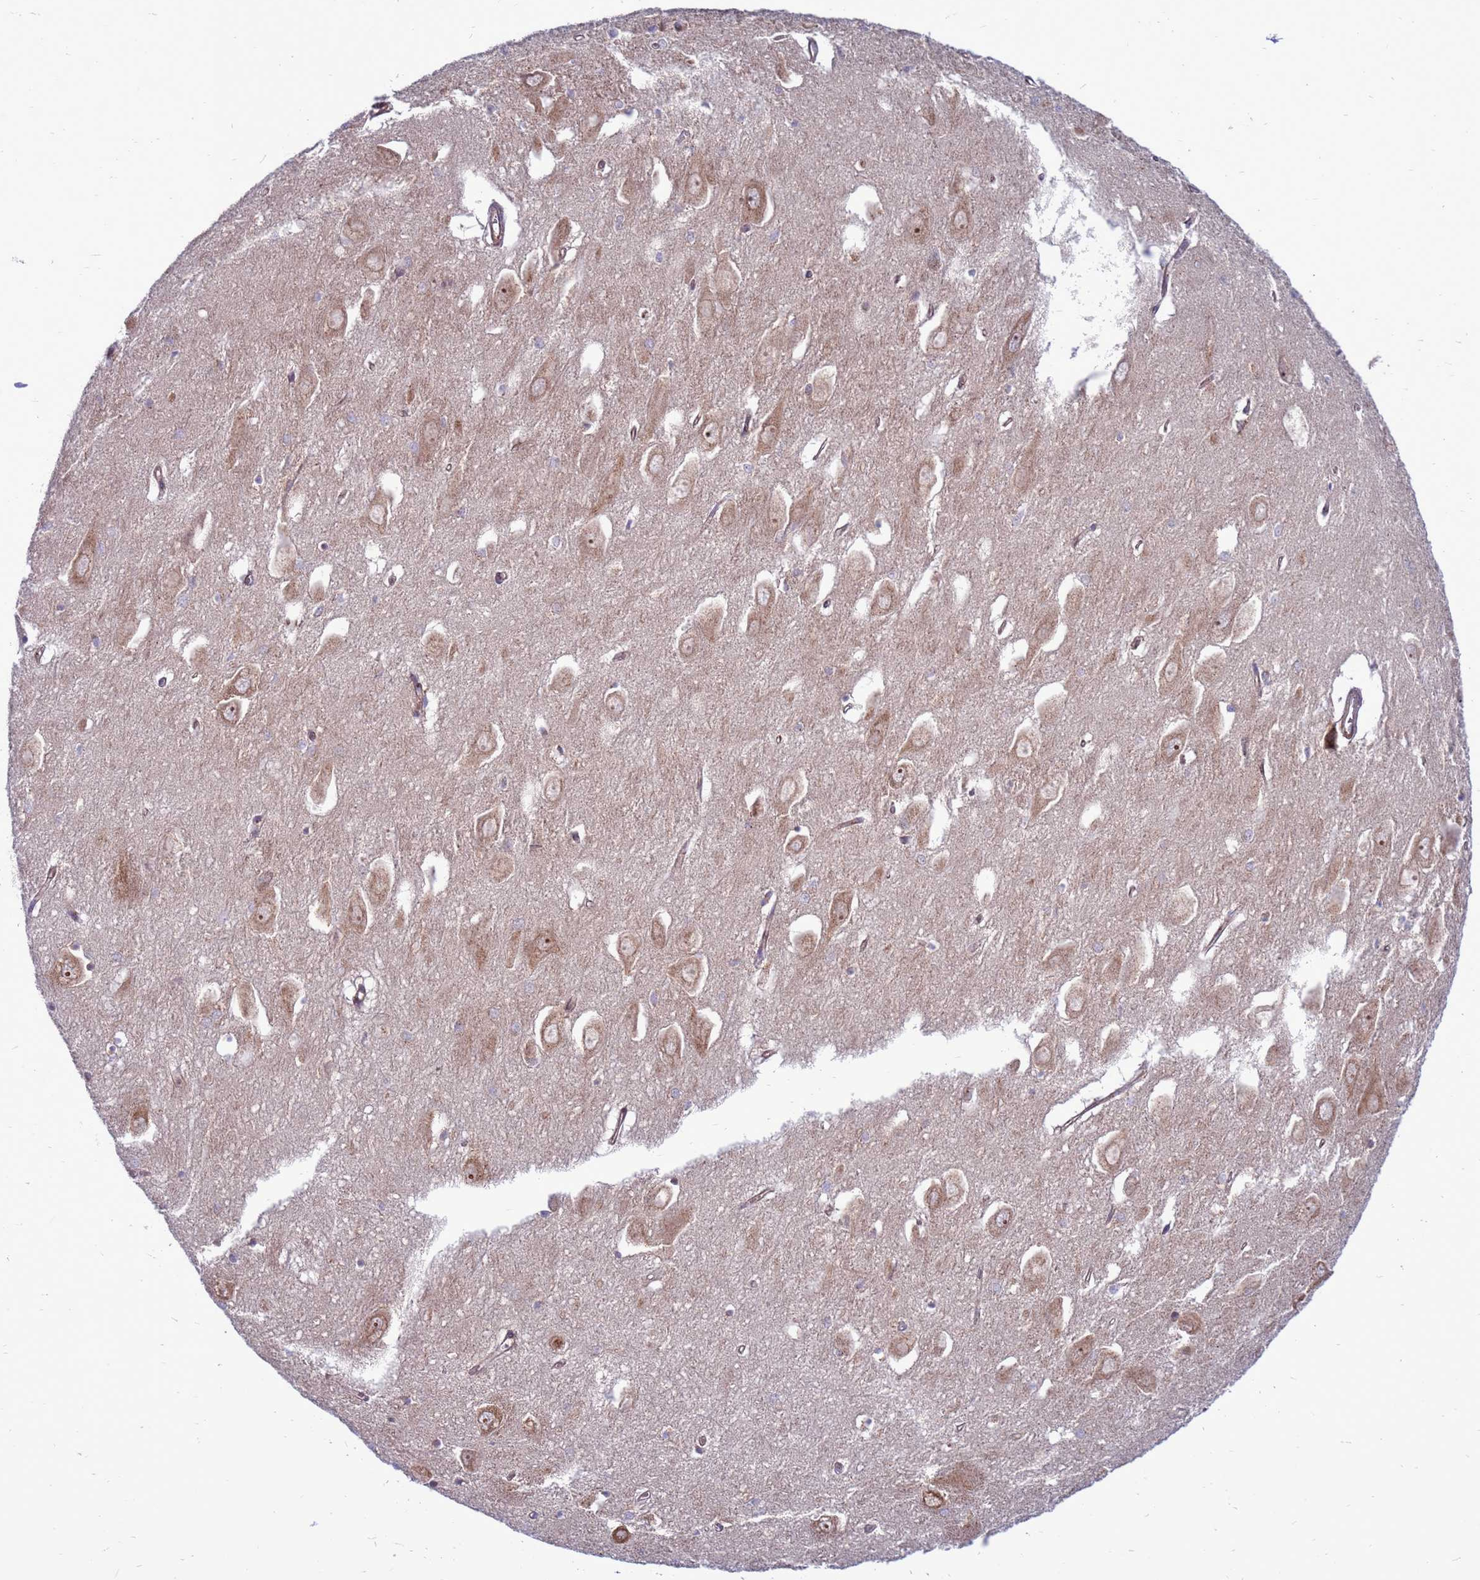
{"staining": {"intensity": "negative", "quantity": "none", "location": "none"}, "tissue": "hippocampus", "cell_type": "Glial cells", "image_type": "normal", "snomed": [{"axis": "morphology", "description": "Normal tissue, NOS"}, {"axis": "topography", "description": "Hippocampus"}], "caption": "Hippocampus stained for a protein using immunohistochemistry (IHC) shows no expression glial cells.", "gene": "ZC3HAV1", "patient": {"sex": "female", "age": 64}}